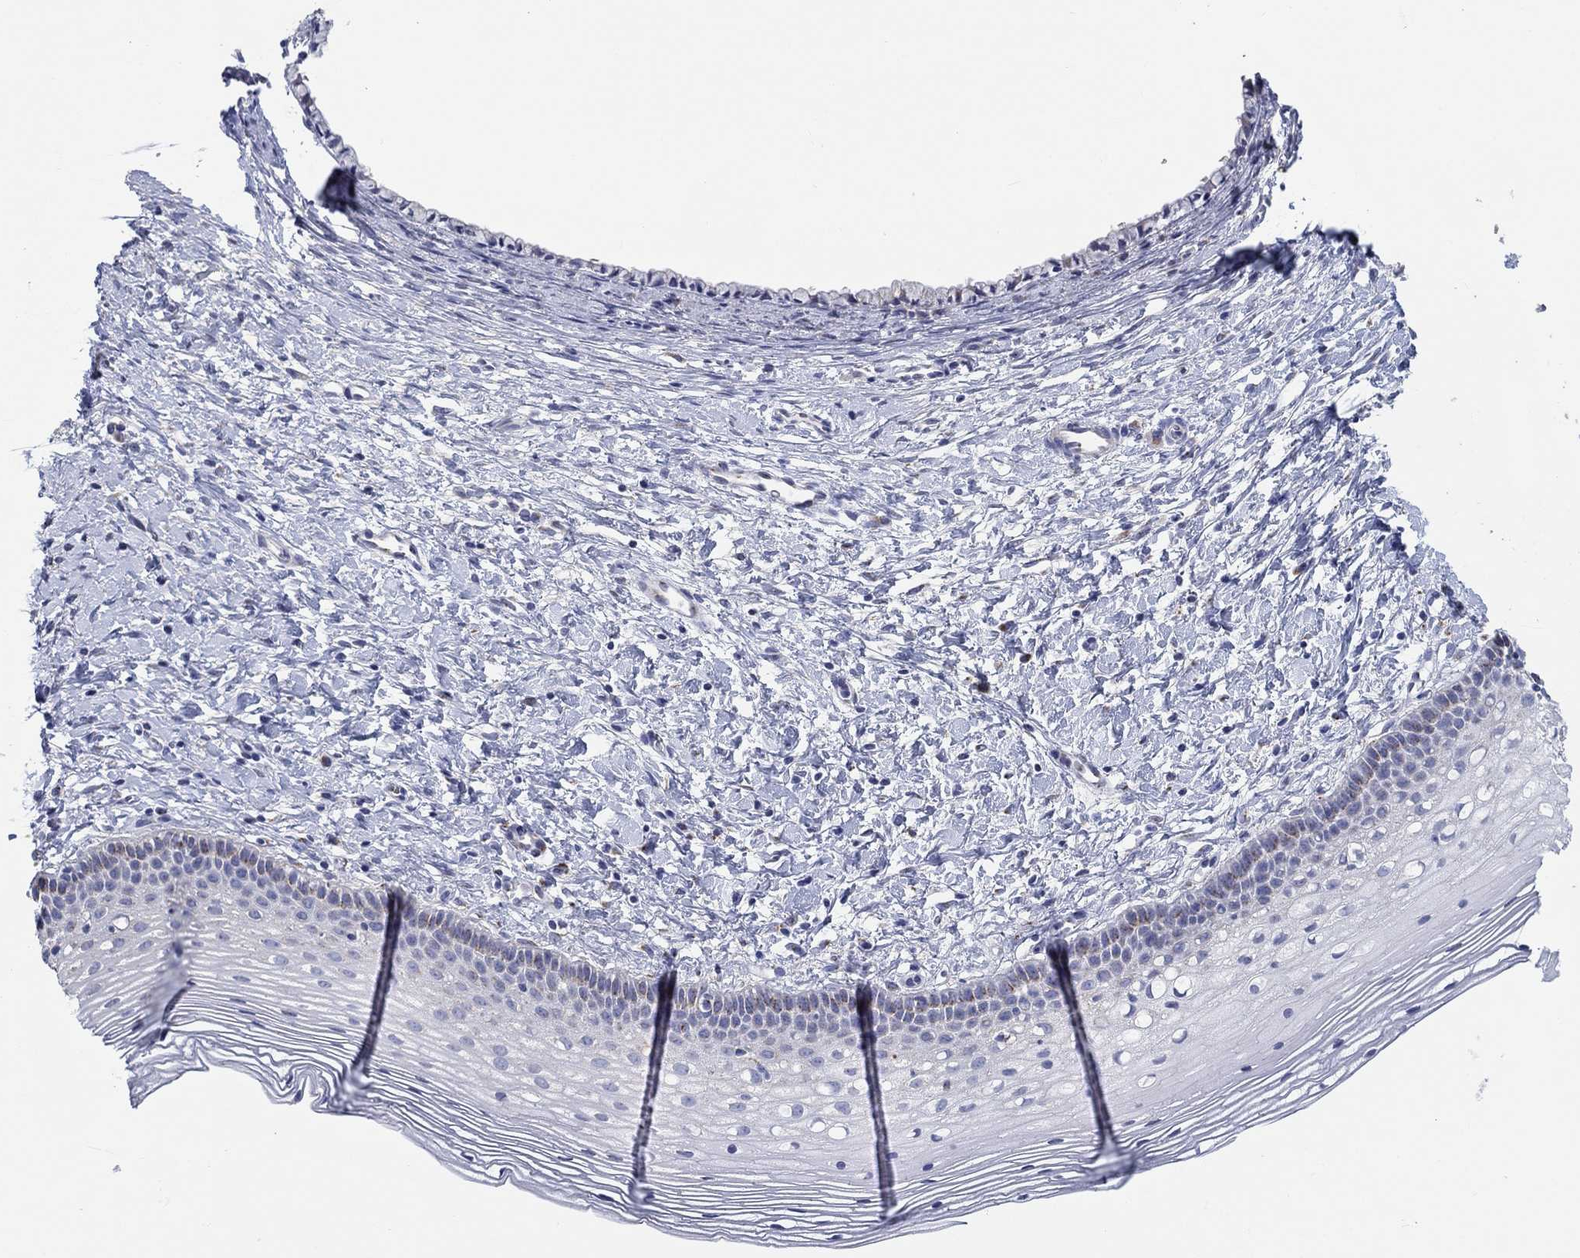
{"staining": {"intensity": "negative", "quantity": "none", "location": "none"}, "tissue": "cervix", "cell_type": "Glandular cells", "image_type": "normal", "snomed": [{"axis": "morphology", "description": "Normal tissue, NOS"}, {"axis": "topography", "description": "Cervix"}], "caption": "The photomicrograph demonstrates no staining of glandular cells in benign cervix. (DAB immunohistochemistry (IHC), high magnification).", "gene": "LRRC4C", "patient": {"sex": "female", "age": 39}}